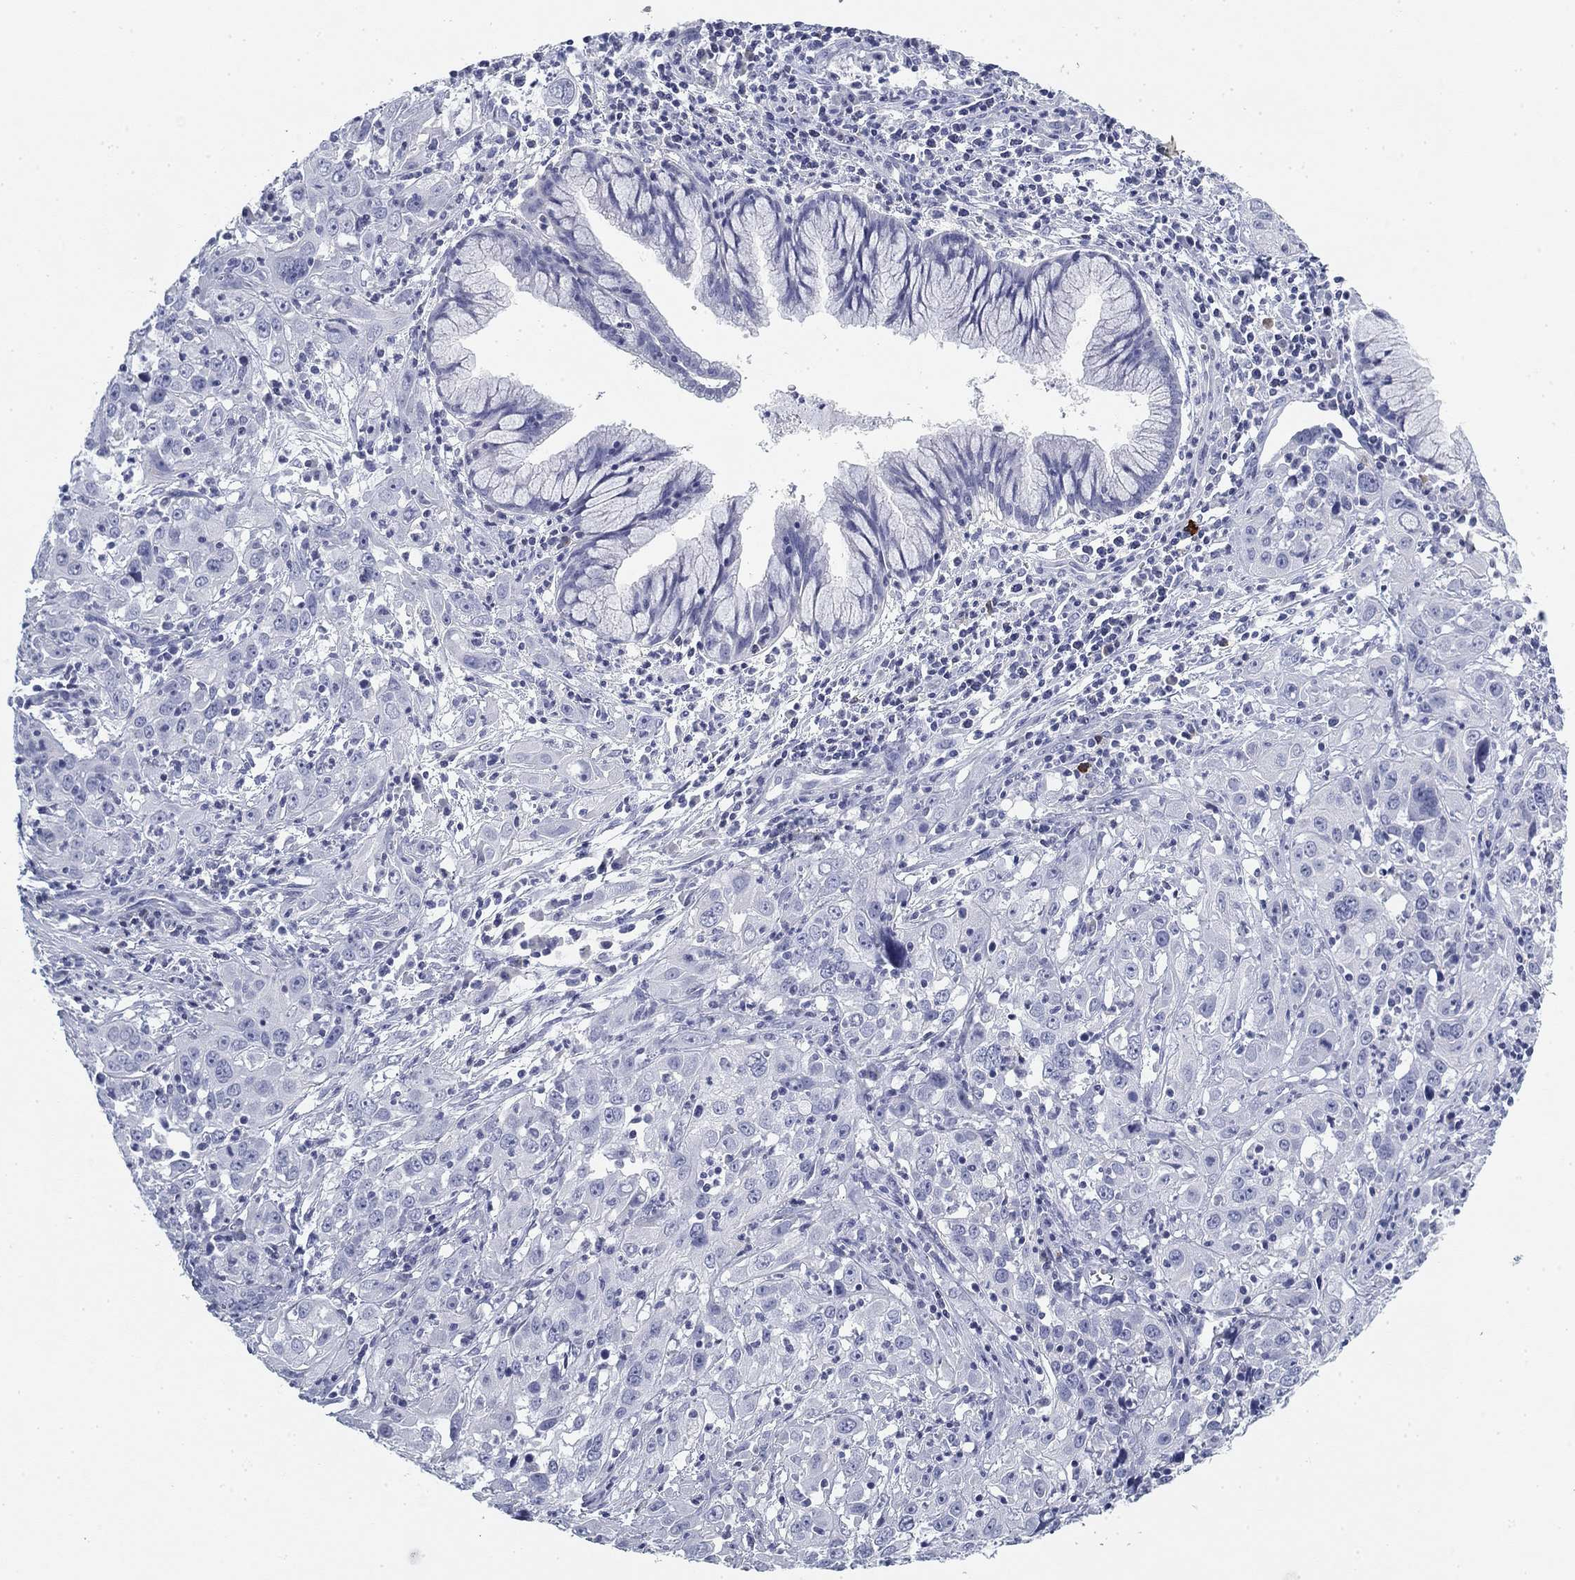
{"staining": {"intensity": "negative", "quantity": "none", "location": "none"}, "tissue": "cervical cancer", "cell_type": "Tumor cells", "image_type": "cancer", "snomed": [{"axis": "morphology", "description": "Squamous cell carcinoma, NOS"}, {"axis": "topography", "description": "Cervix"}], "caption": "This image is of cervical cancer stained with IHC to label a protein in brown with the nuclei are counter-stained blue. There is no staining in tumor cells. (Immunohistochemistry, brightfield microscopy, high magnification).", "gene": "CD79B", "patient": {"sex": "female", "age": 32}}